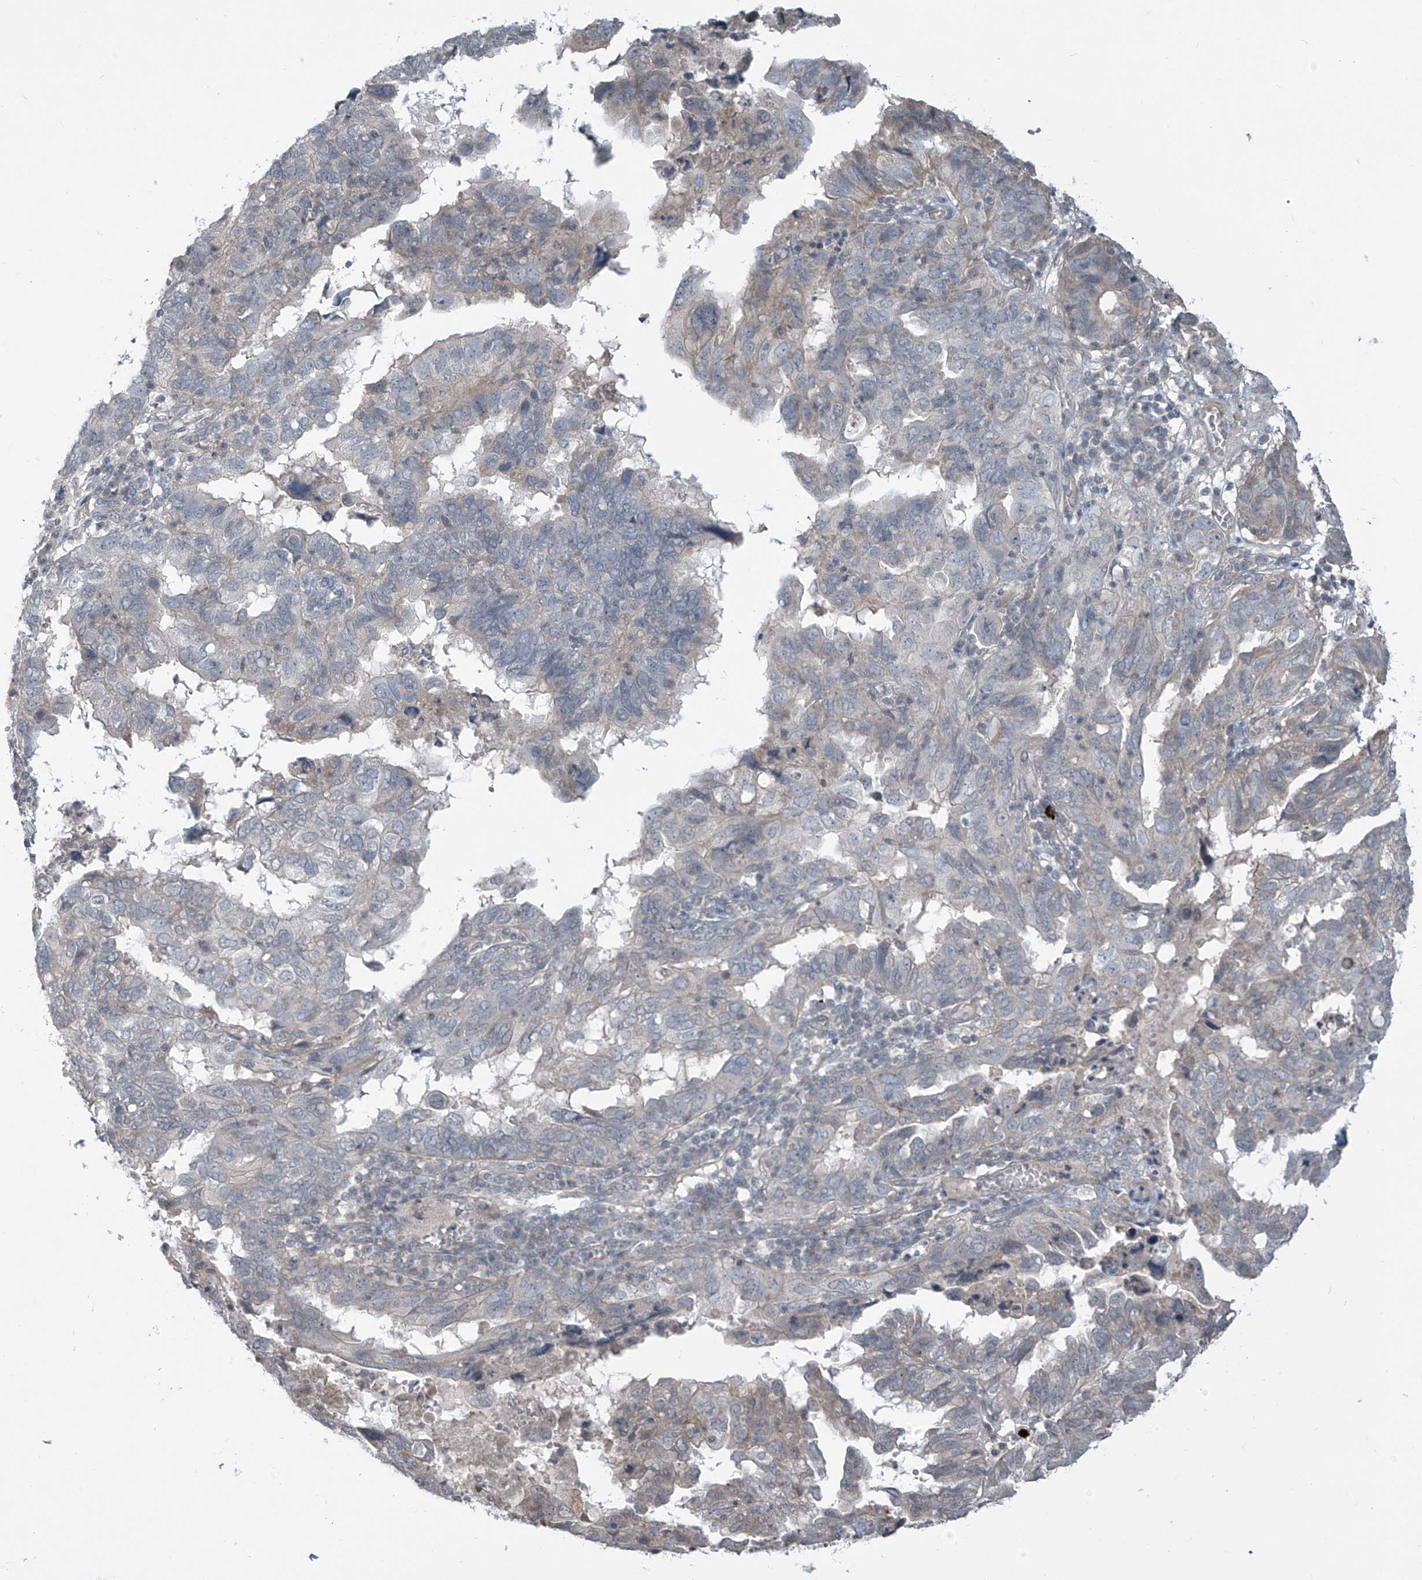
{"staining": {"intensity": "weak", "quantity": "<25%", "location": "cytoplasmic/membranous"}, "tissue": "endometrial cancer", "cell_type": "Tumor cells", "image_type": "cancer", "snomed": [{"axis": "morphology", "description": "Adenocarcinoma, NOS"}, {"axis": "topography", "description": "Uterus"}], "caption": "Tumor cells are negative for brown protein staining in adenocarcinoma (endometrial). (IHC, brightfield microscopy, high magnification).", "gene": "DGKQ", "patient": {"sex": "female", "age": 77}}